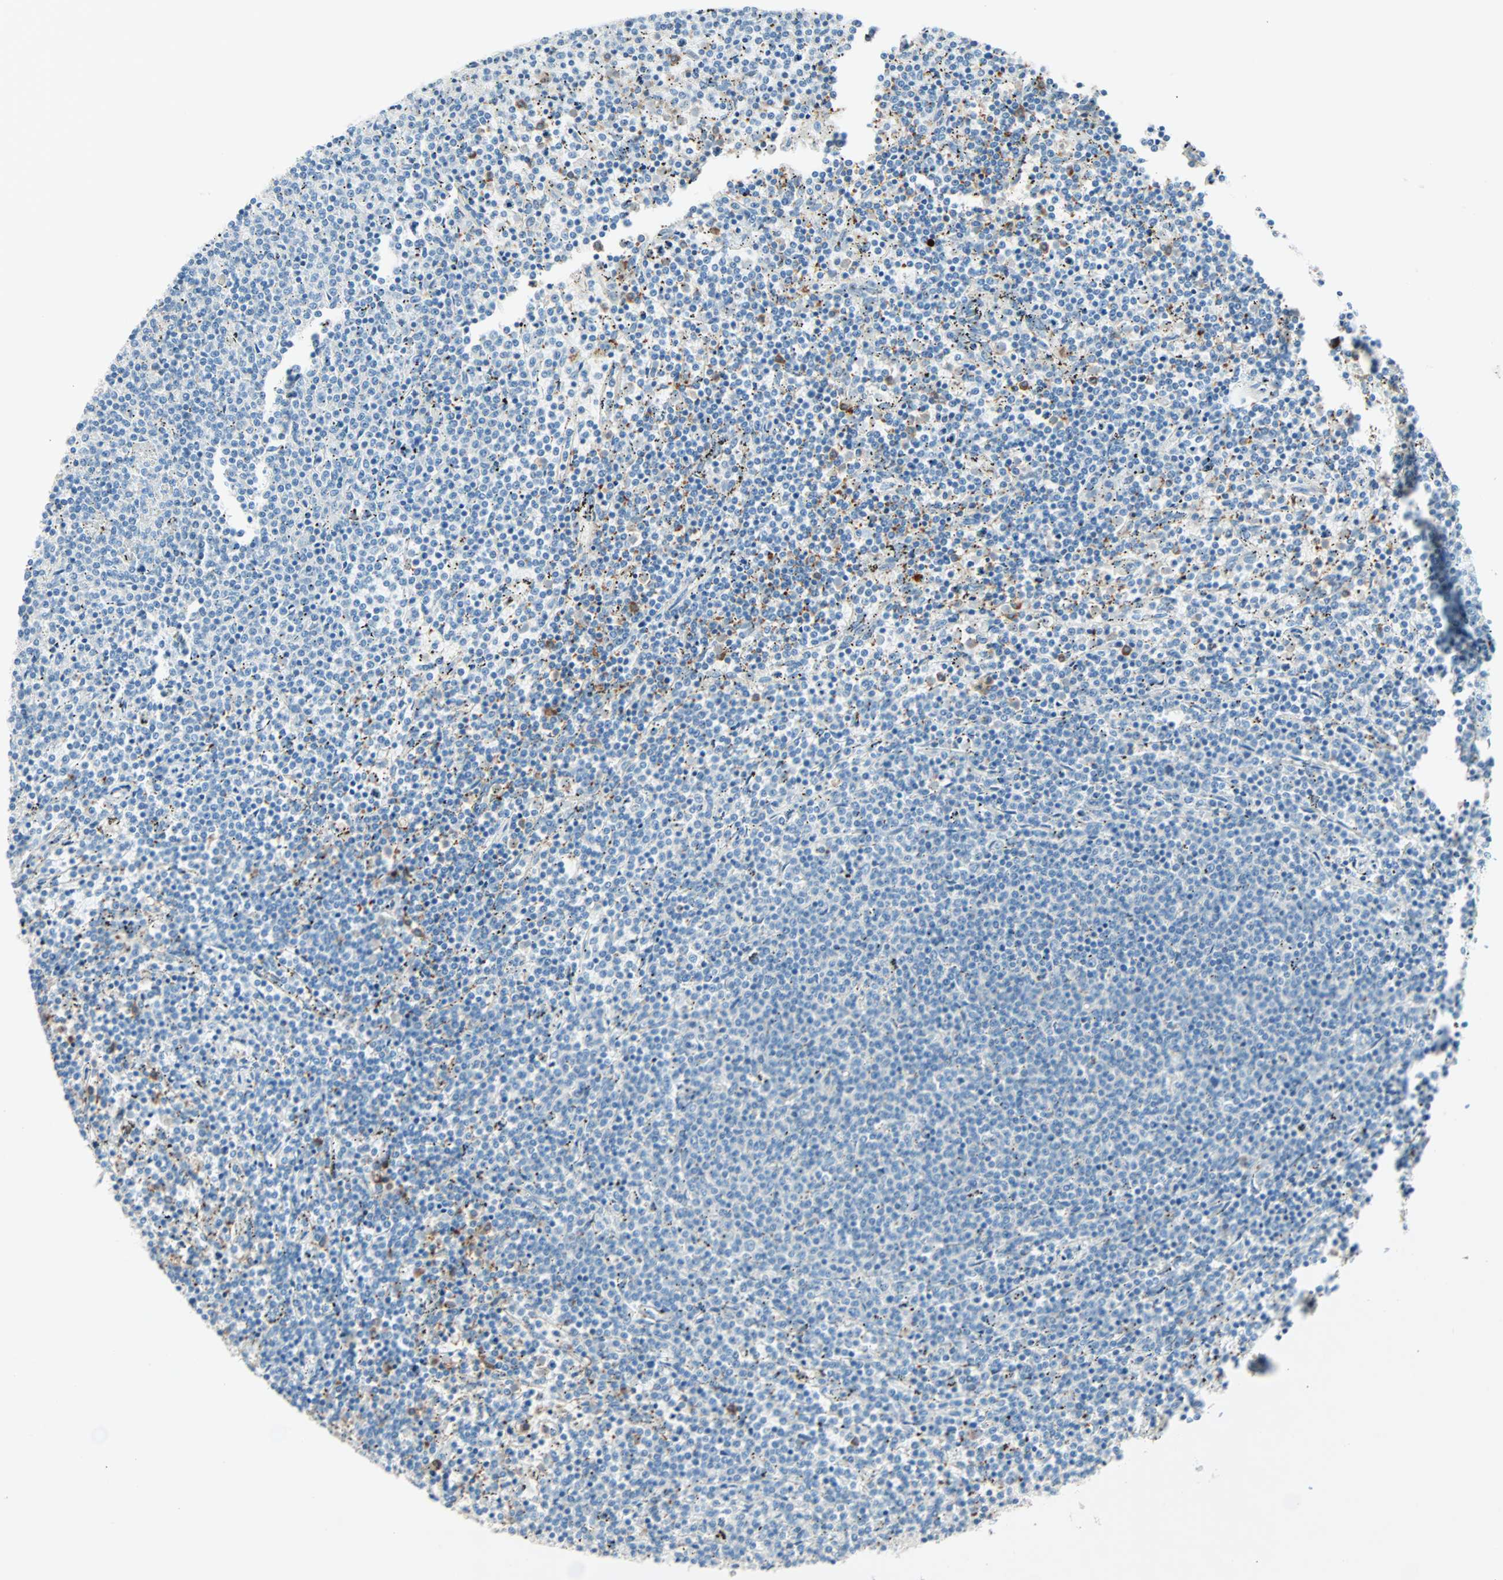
{"staining": {"intensity": "moderate", "quantity": "<25%", "location": "cytoplasmic/membranous"}, "tissue": "lymphoma", "cell_type": "Tumor cells", "image_type": "cancer", "snomed": [{"axis": "morphology", "description": "Malignant lymphoma, non-Hodgkin's type, Low grade"}, {"axis": "topography", "description": "Spleen"}], "caption": "There is low levels of moderate cytoplasmic/membranous expression in tumor cells of lymphoma, as demonstrated by immunohistochemical staining (brown color).", "gene": "LY6G6F", "patient": {"sex": "female", "age": 50}}